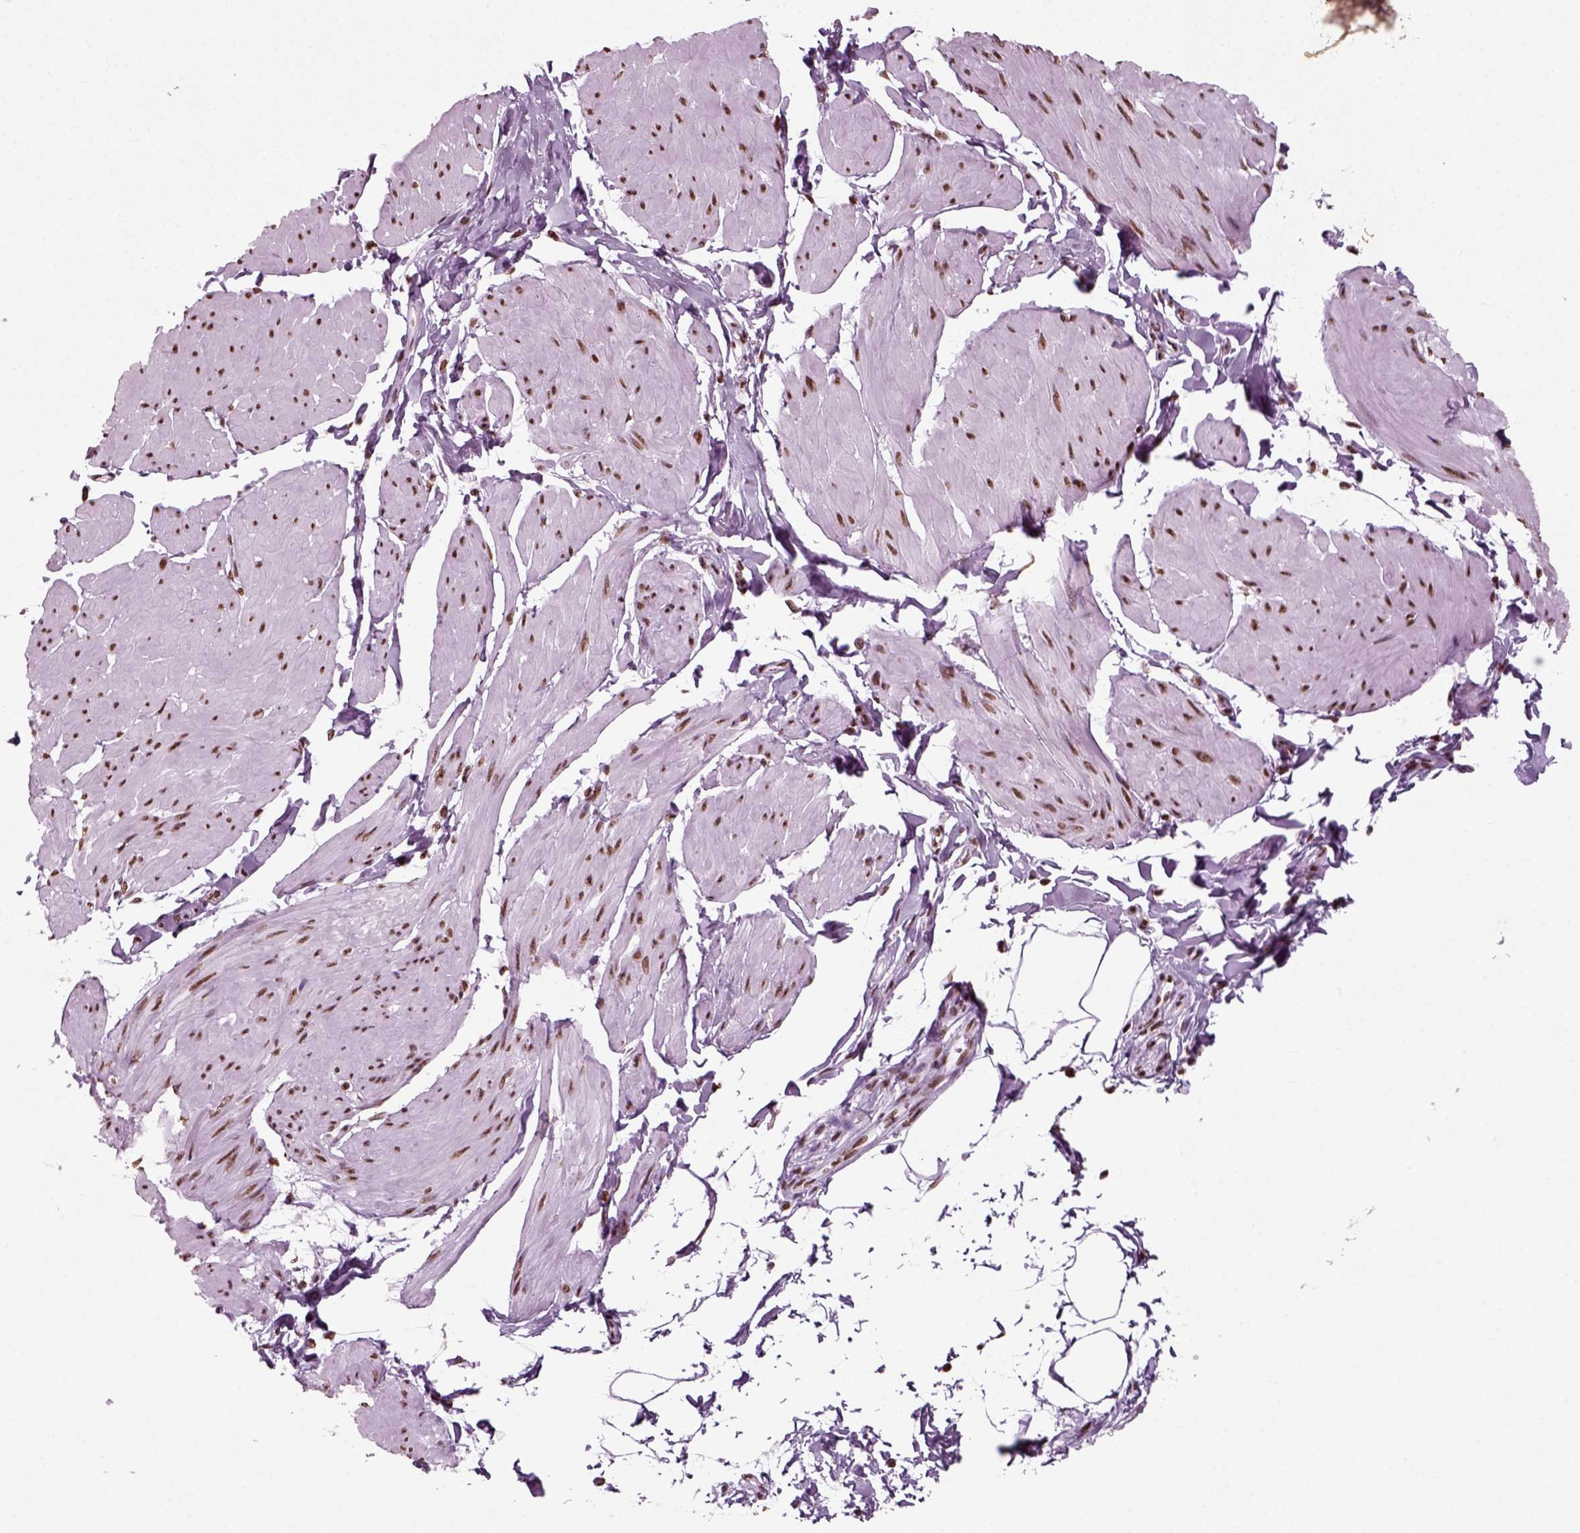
{"staining": {"intensity": "strong", "quantity": ">75%", "location": "nuclear"}, "tissue": "smooth muscle", "cell_type": "Smooth muscle cells", "image_type": "normal", "snomed": [{"axis": "morphology", "description": "Normal tissue, NOS"}, {"axis": "topography", "description": "Adipose tissue"}, {"axis": "topography", "description": "Smooth muscle"}, {"axis": "topography", "description": "Peripheral nerve tissue"}], "caption": "This photomicrograph reveals normal smooth muscle stained with immunohistochemistry (IHC) to label a protein in brown. The nuclear of smooth muscle cells show strong positivity for the protein. Nuclei are counter-stained blue.", "gene": "POLR1H", "patient": {"sex": "male", "age": 83}}